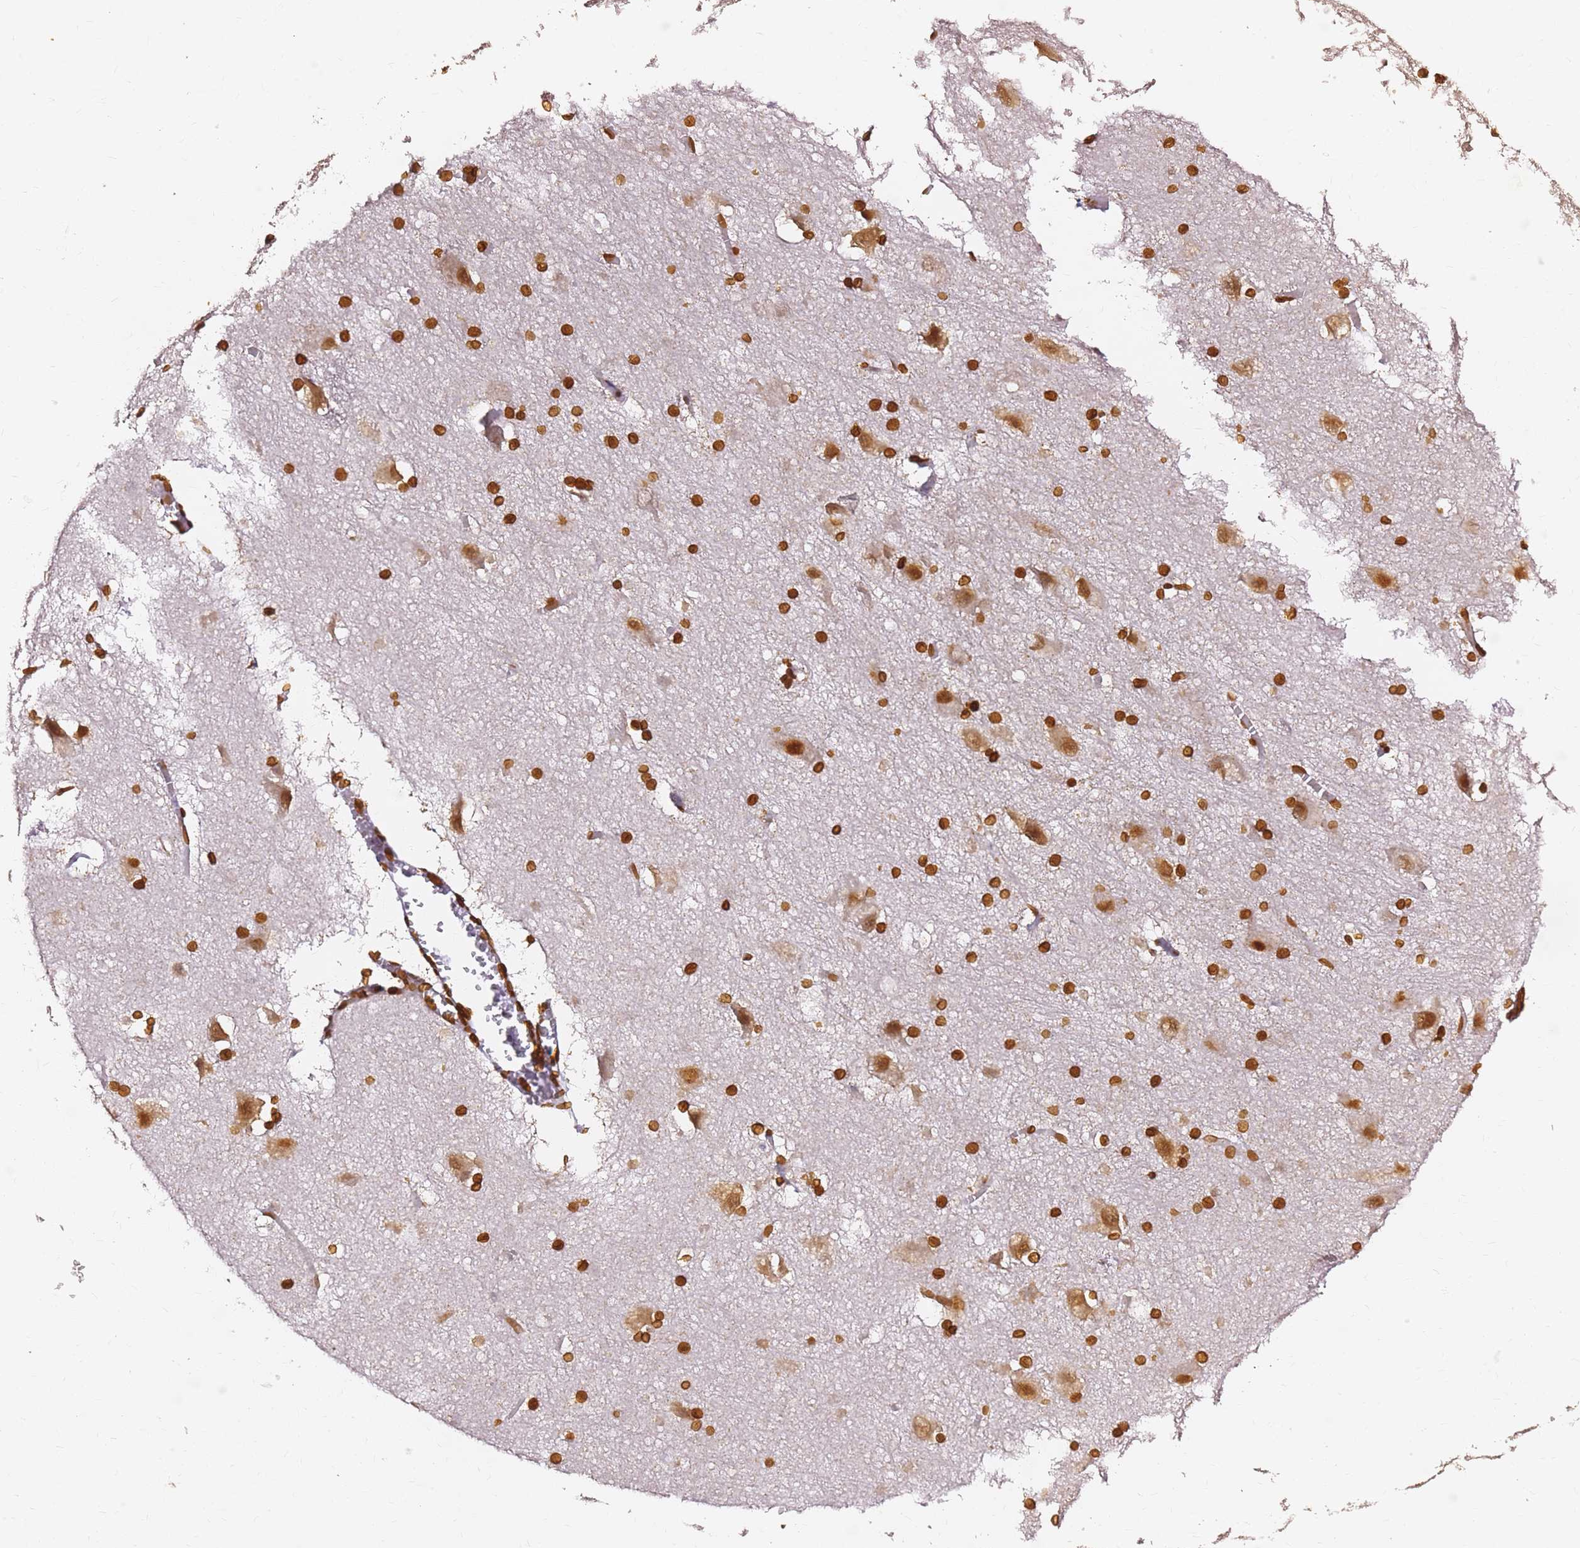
{"staining": {"intensity": "strong", "quantity": ">75%", "location": "cytoplasmic/membranous,nuclear"}, "tissue": "caudate", "cell_type": "Glial cells", "image_type": "normal", "snomed": [{"axis": "morphology", "description": "Normal tissue, NOS"}, {"axis": "topography", "description": "Lateral ventricle wall"}], "caption": "Immunohistochemical staining of normal caudate reveals strong cytoplasmic/membranous,nuclear protein expression in about >75% of glial cells.", "gene": "C6orf141", "patient": {"sex": "male", "age": 37}}